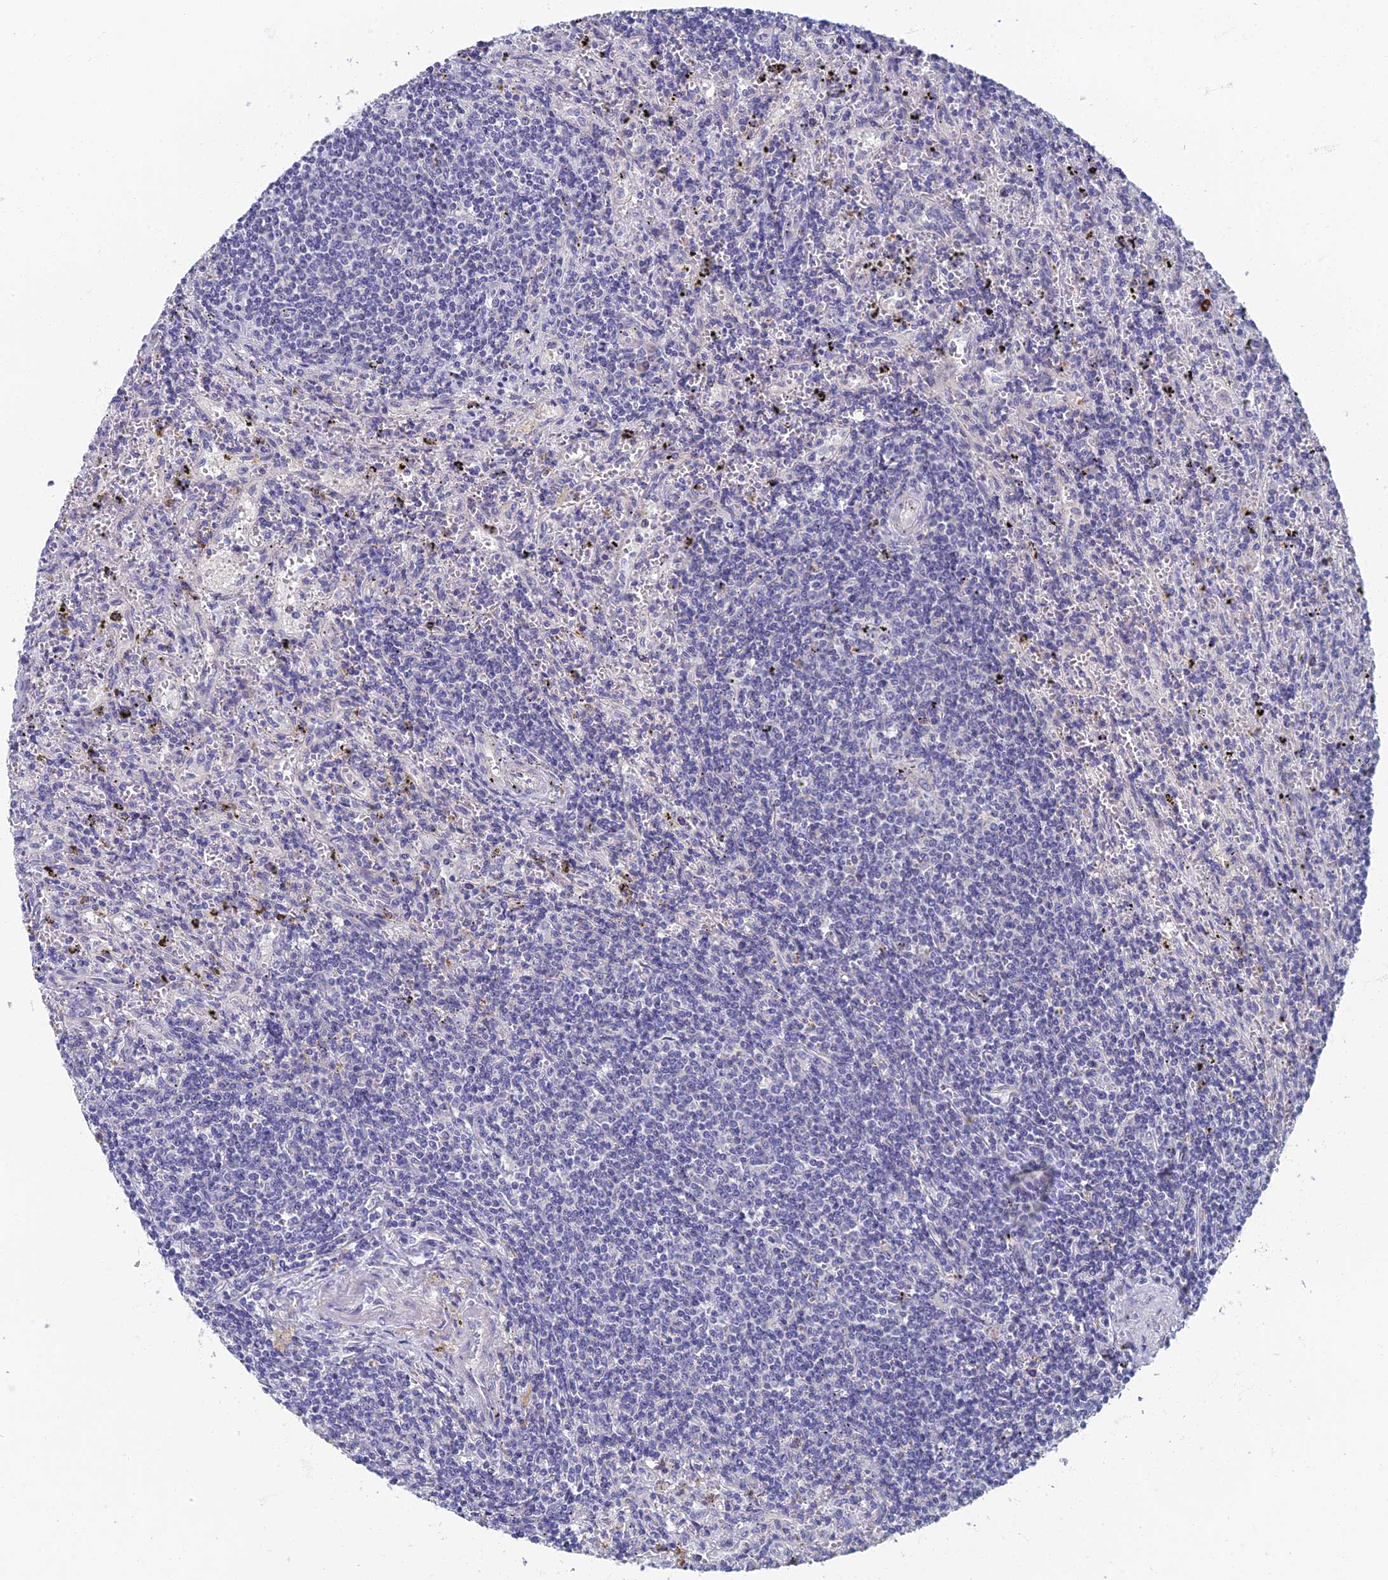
{"staining": {"intensity": "negative", "quantity": "none", "location": "none"}, "tissue": "lymphoma", "cell_type": "Tumor cells", "image_type": "cancer", "snomed": [{"axis": "morphology", "description": "Malignant lymphoma, non-Hodgkin's type, Low grade"}, {"axis": "topography", "description": "Spleen"}], "caption": "Immunohistochemistry (IHC) of human malignant lymphoma, non-Hodgkin's type (low-grade) shows no positivity in tumor cells.", "gene": "SPIN4", "patient": {"sex": "male", "age": 76}}